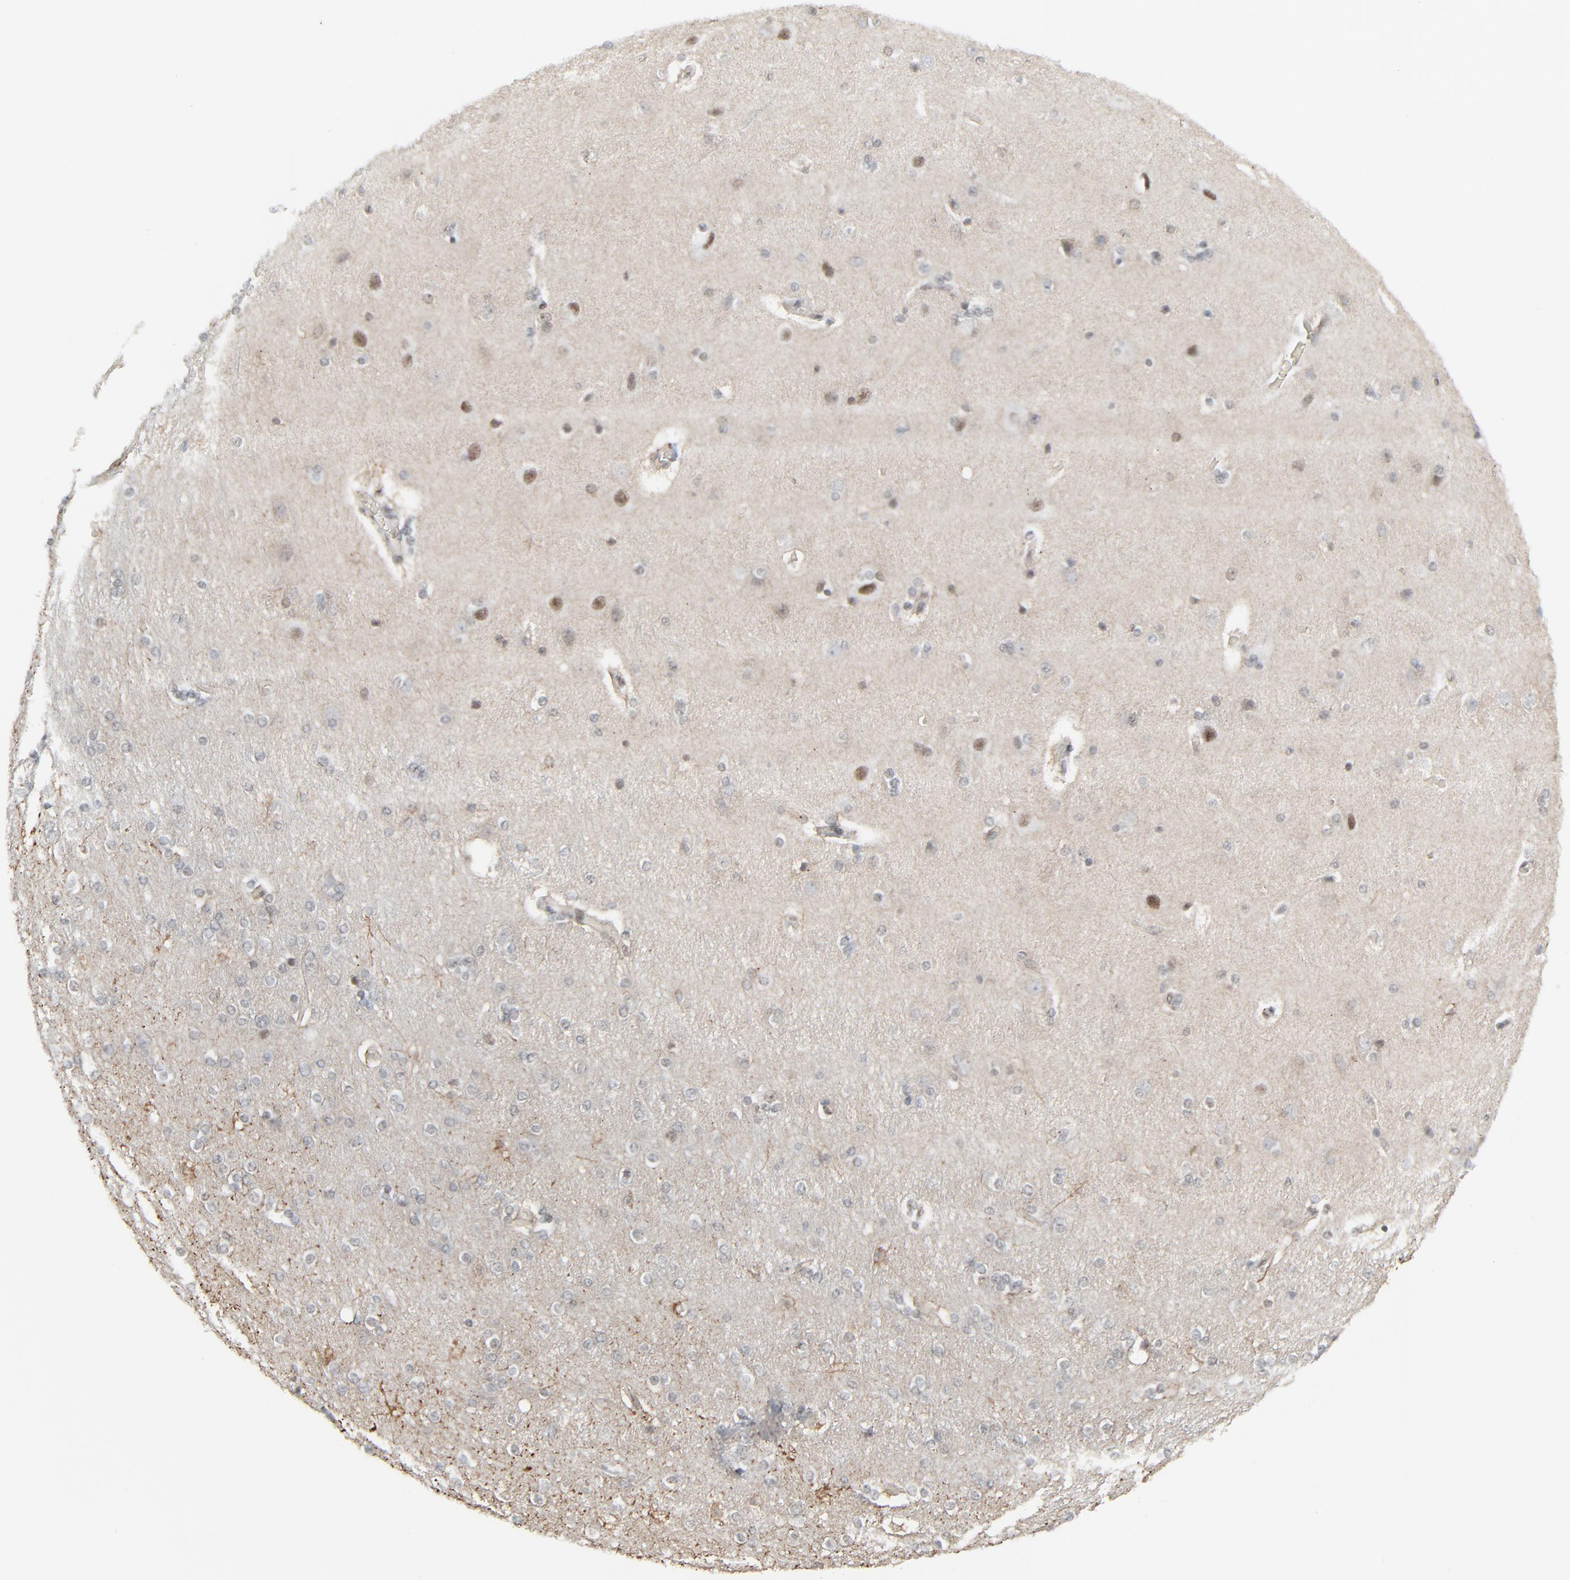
{"staining": {"intensity": "negative", "quantity": "none", "location": "none"}, "tissue": "cerebral cortex", "cell_type": "Endothelial cells", "image_type": "normal", "snomed": [{"axis": "morphology", "description": "Normal tissue, NOS"}, {"axis": "topography", "description": "Cerebral cortex"}], "caption": "Immunohistochemistry of normal cerebral cortex shows no expression in endothelial cells. The staining is performed using DAB brown chromogen with nuclei counter-stained in using hematoxylin.", "gene": "FBXO28", "patient": {"sex": "female", "age": 54}}